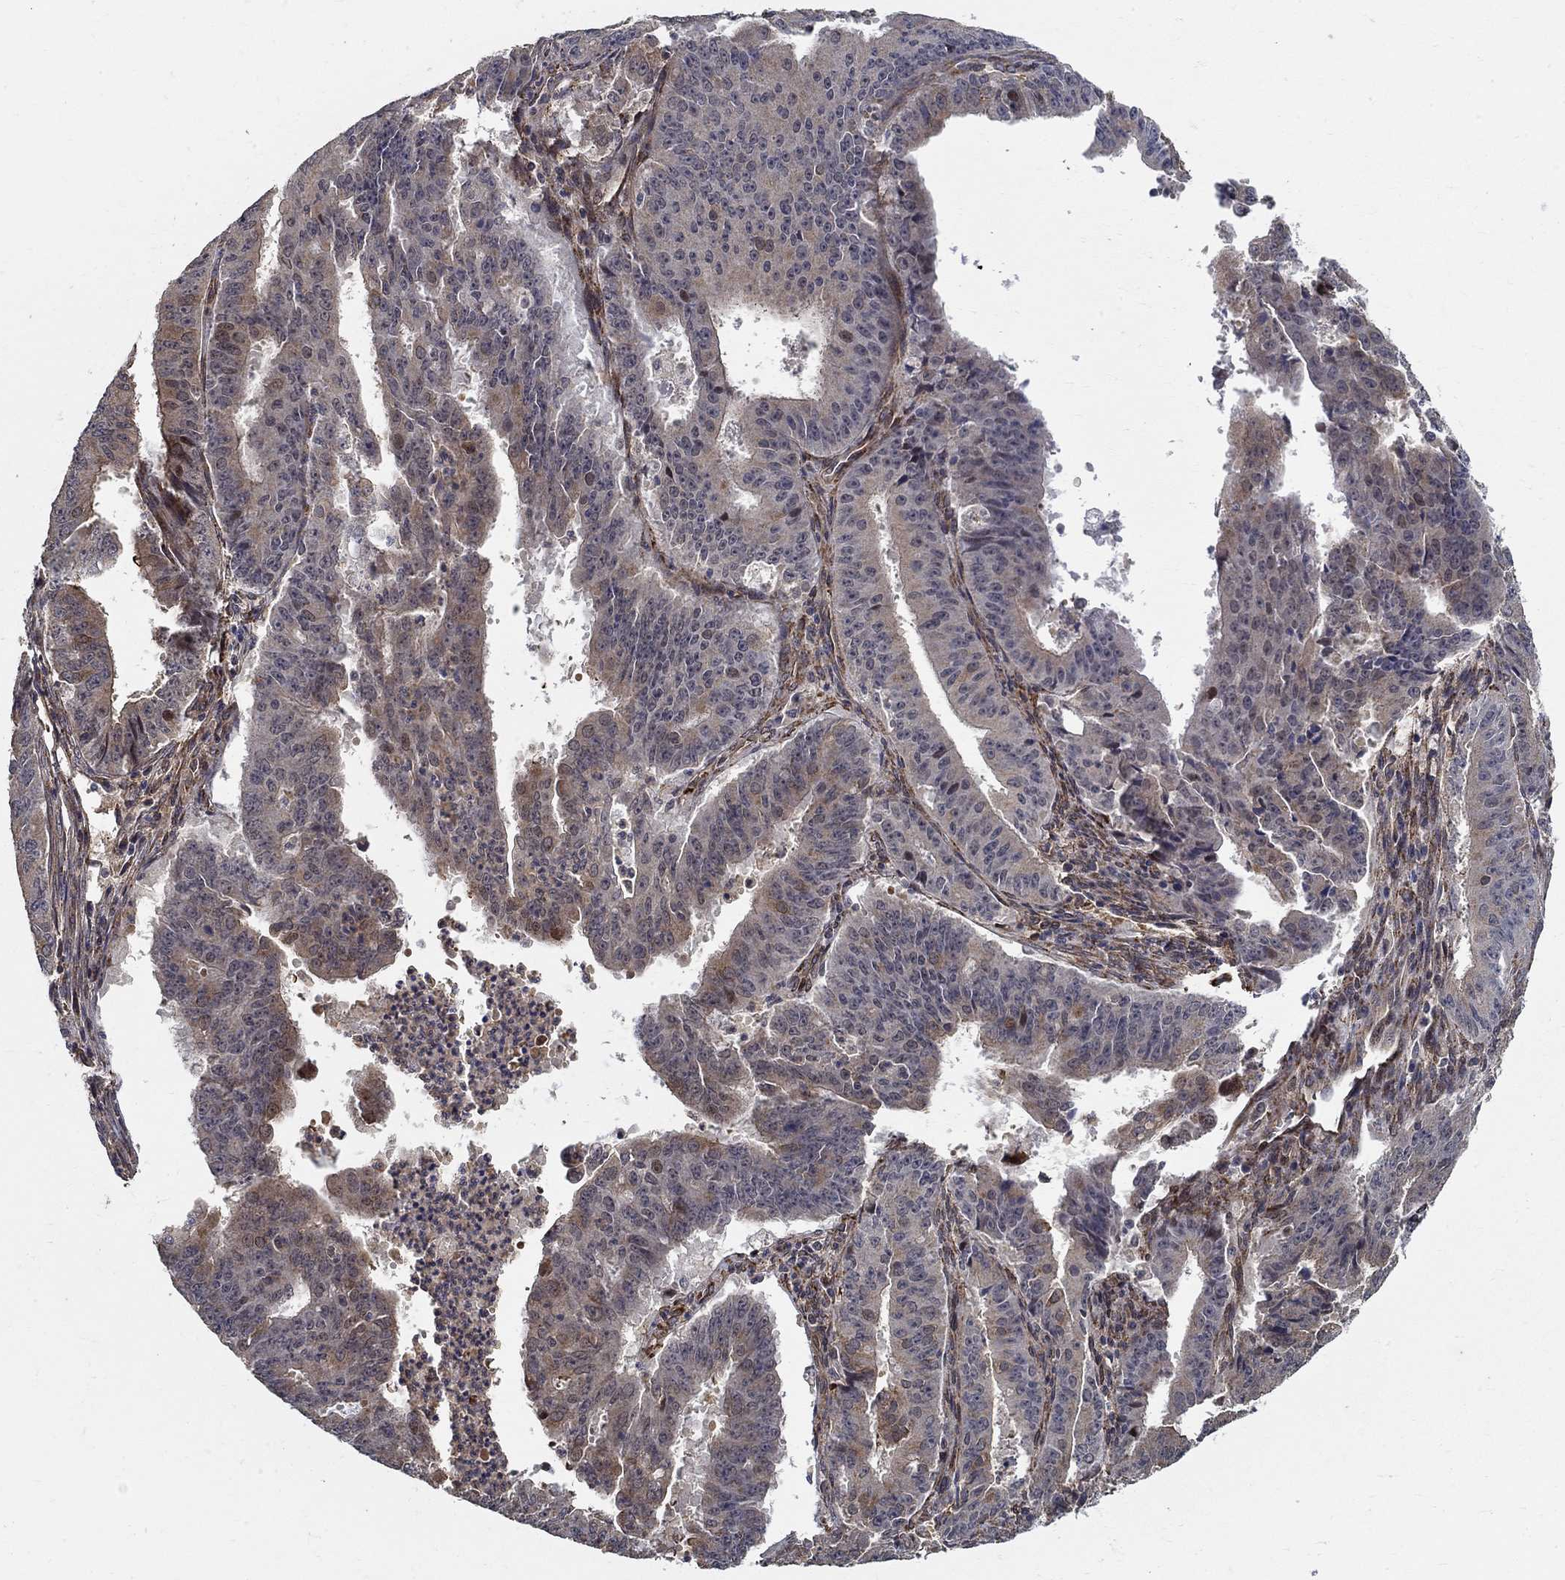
{"staining": {"intensity": "moderate", "quantity": "<25%", "location": "cytoplasmic/membranous,nuclear"}, "tissue": "ovarian cancer", "cell_type": "Tumor cells", "image_type": "cancer", "snomed": [{"axis": "morphology", "description": "Carcinoma, endometroid"}, {"axis": "topography", "description": "Ovary"}], "caption": "Immunohistochemistry staining of ovarian cancer, which exhibits low levels of moderate cytoplasmic/membranous and nuclear staining in approximately <25% of tumor cells indicating moderate cytoplasmic/membranous and nuclear protein expression. The staining was performed using DAB (3,3'-diaminobenzidine) (brown) for protein detection and nuclei were counterstained in hematoxylin (blue).", "gene": "ZNF594", "patient": {"sex": "female", "age": 42}}